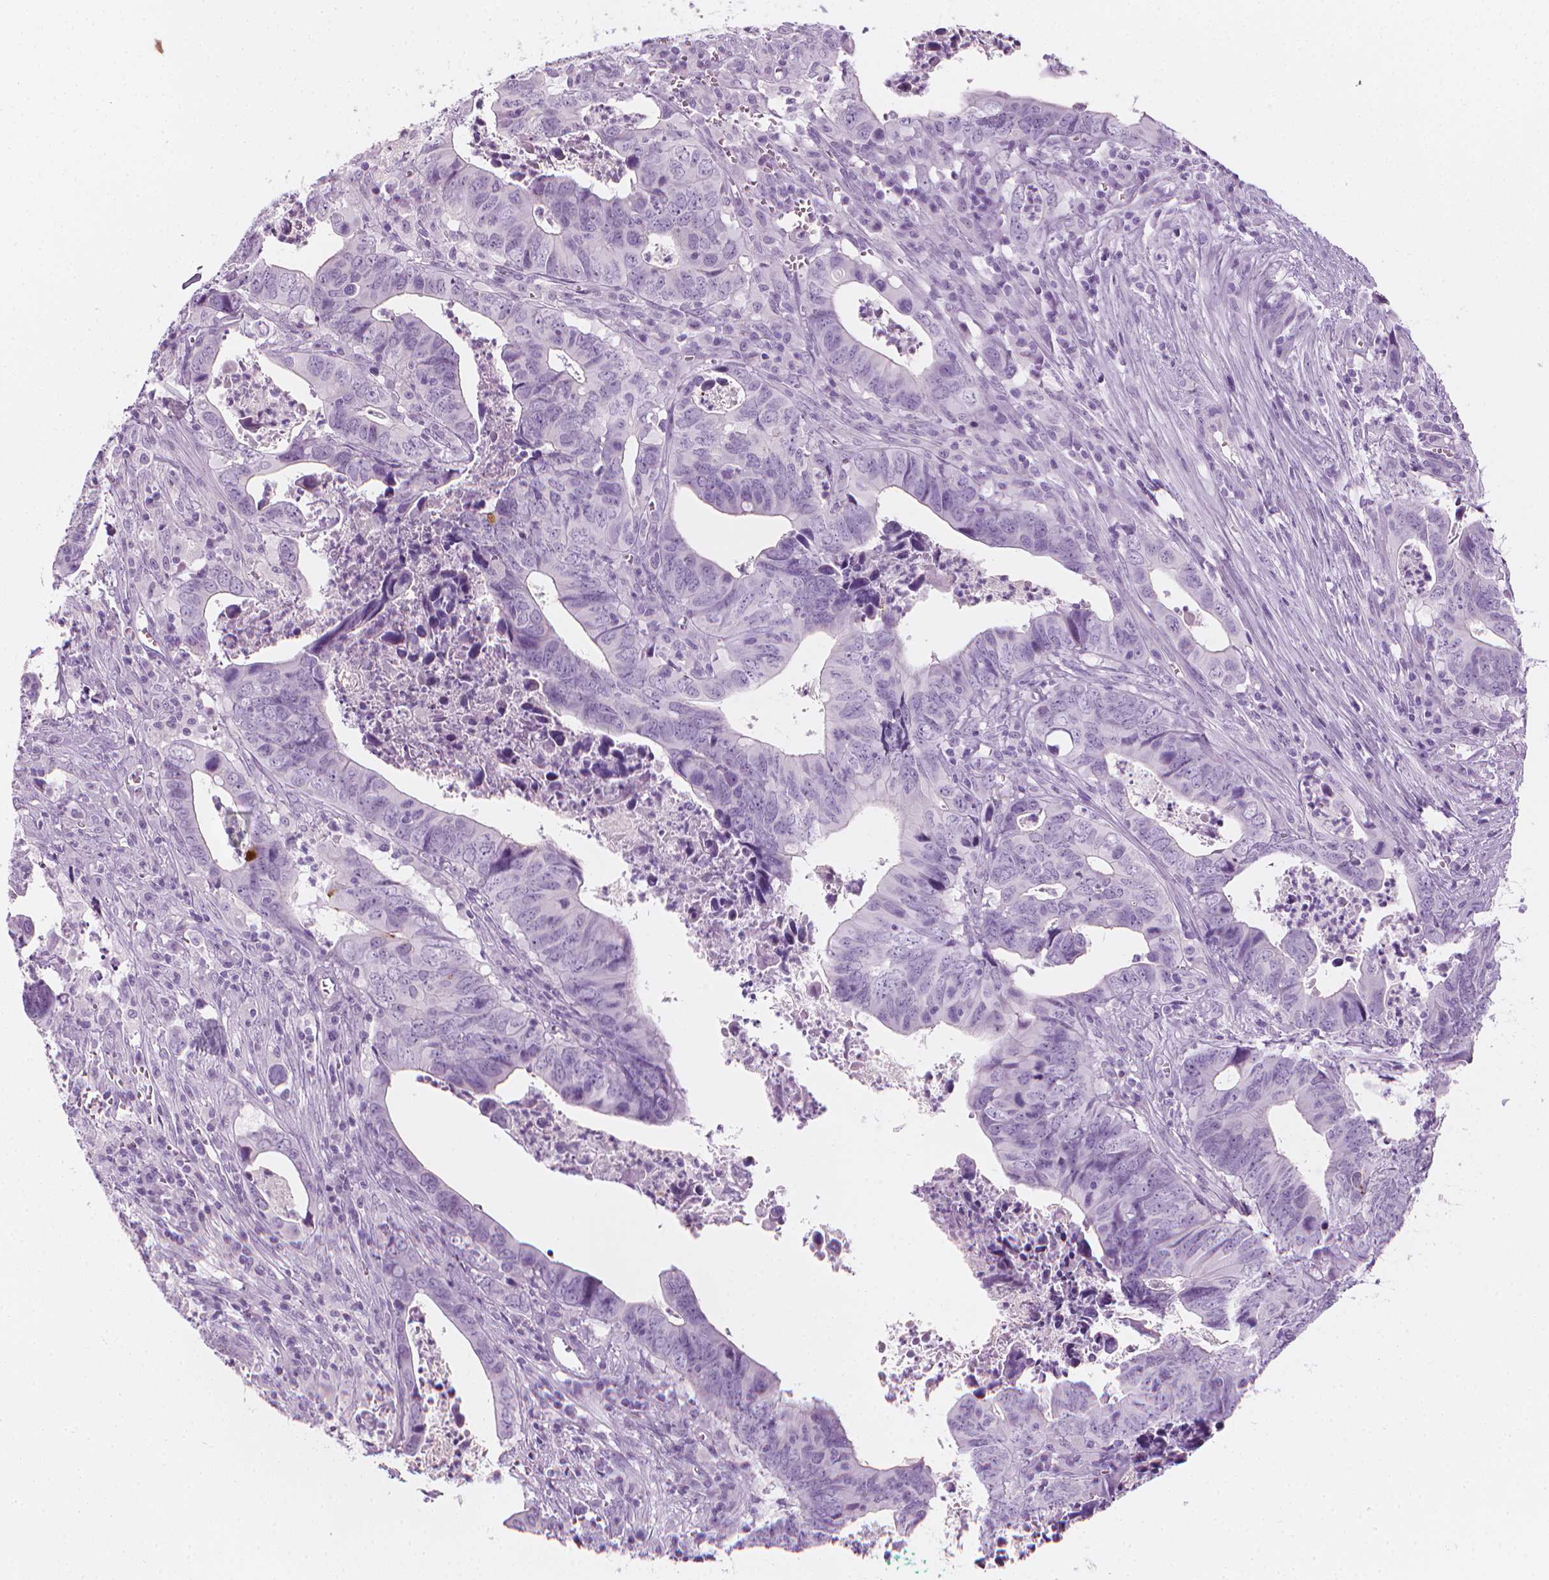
{"staining": {"intensity": "negative", "quantity": "none", "location": "none"}, "tissue": "colorectal cancer", "cell_type": "Tumor cells", "image_type": "cancer", "snomed": [{"axis": "morphology", "description": "Adenocarcinoma, NOS"}, {"axis": "topography", "description": "Colon"}], "caption": "Immunohistochemistry of human adenocarcinoma (colorectal) reveals no positivity in tumor cells.", "gene": "SCG3", "patient": {"sex": "female", "age": 82}}